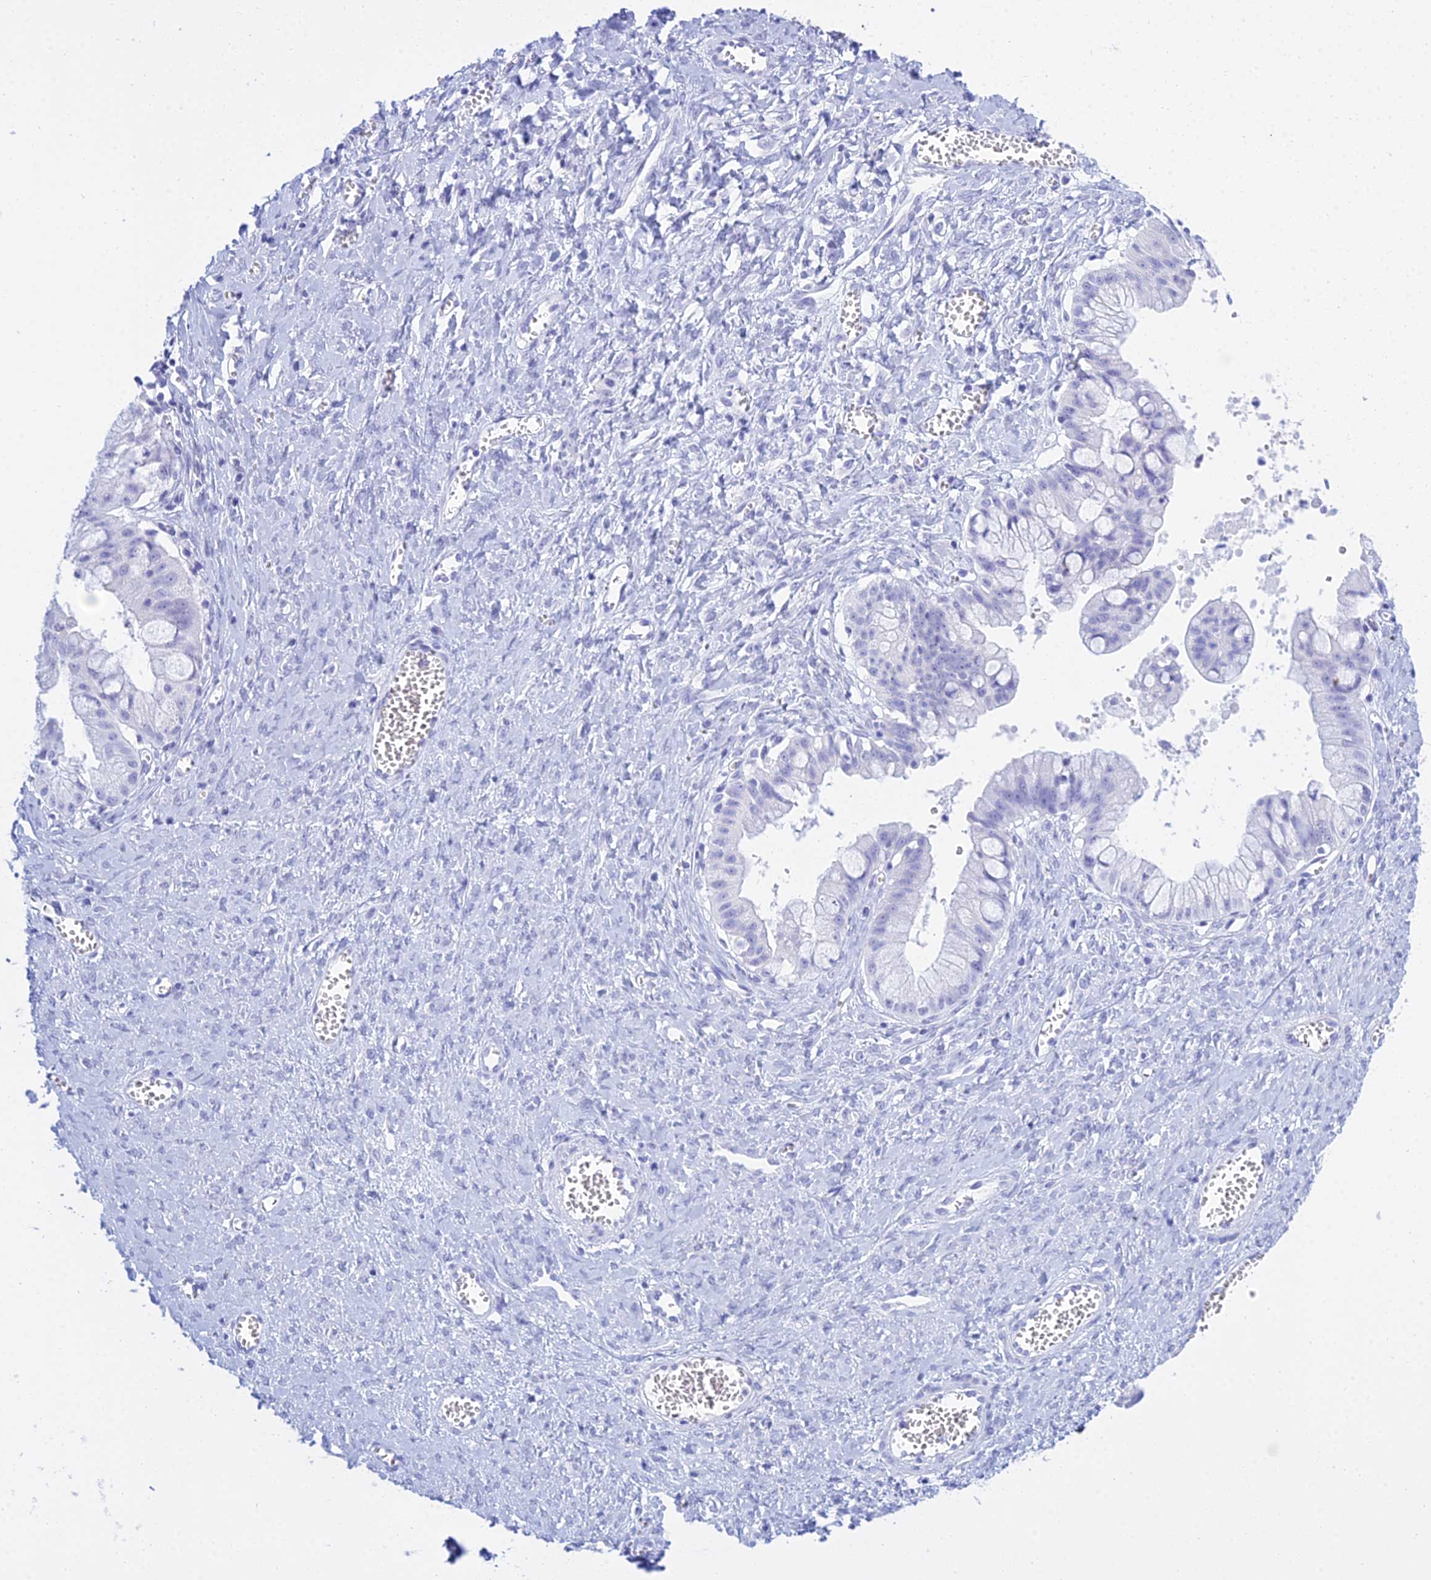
{"staining": {"intensity": "negative", "quantity": "none", "location": "none"}, "tissue": "ovarian cancer", "cell_type": "Tumor cells", "image_type": "cancer", "snomed": [{"axis": "morphology", "description": "Cystadenocarcinoma, mucinous, NOS"}, {"axis": "topography", "description": "Ovary"}], "caption": "Immunohistochemical staining of ovarian cancer (mucinous cystadenocarcinoma) demonstrates no significant positivity in tumor cells.", "gene": "PATE4", "patient": {"sex": "female", "age": 70}}